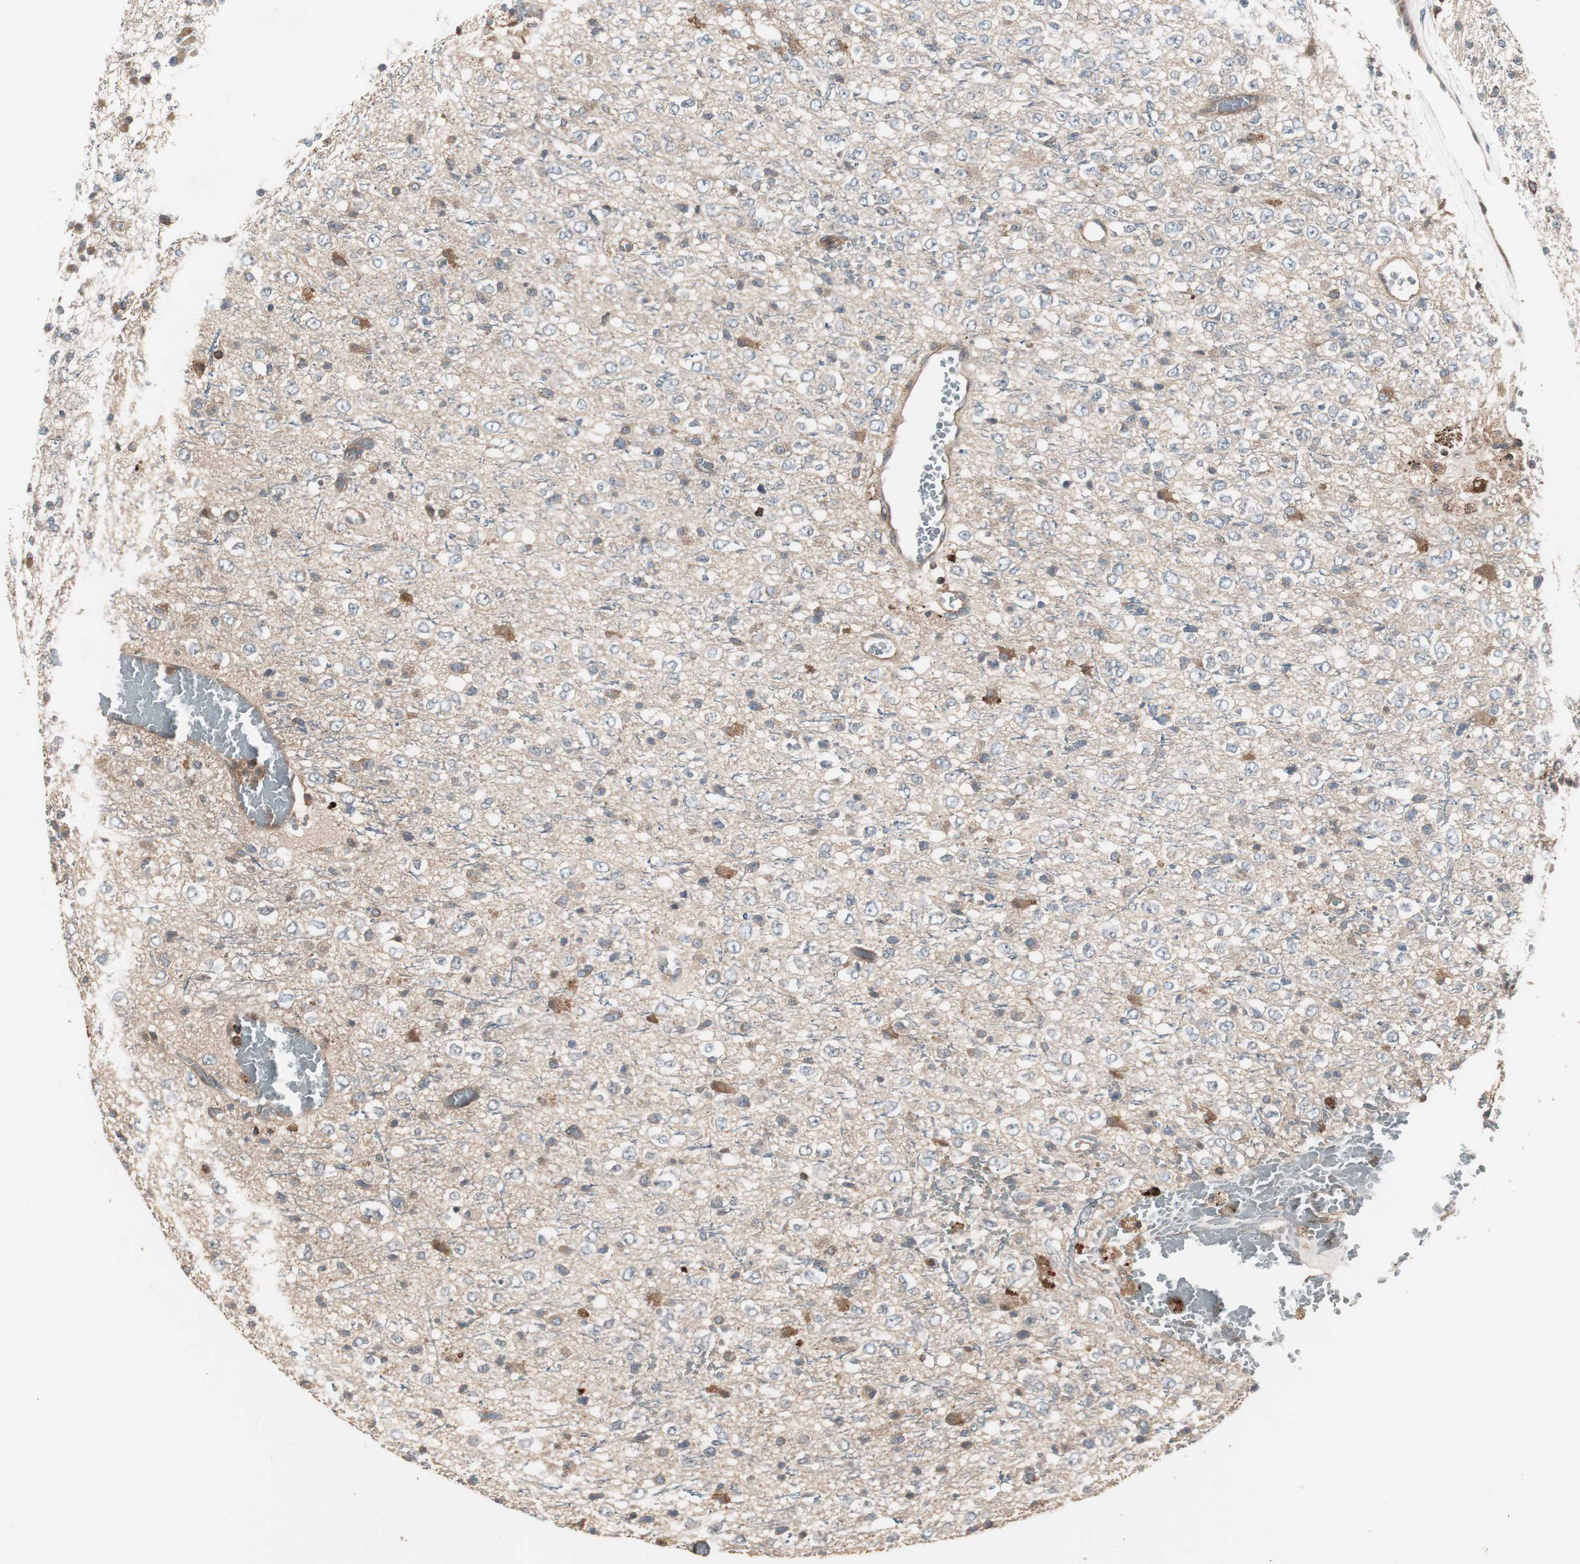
{"staining": {"intensity": "moderate", "quantity": "<25%", "location": "cytoplasmic/membranous"}, "tissue": "glioma", "cell_type": "Tumor cells", "image_type": "cancer", "snomed": [{"axis": "morphology", "description": "Glioma, malignant, High grade"}, {"axis": "topography", "description": "pancreas cauda"}], "caption": "A micrograph of human malignant high-grade glioma stained for a protein exhibits moderate cytoplasmic/membranous brown staining in tumor cells.", "gene": "CAPNS1", "patient": {"sex": "male", "age": 60}}